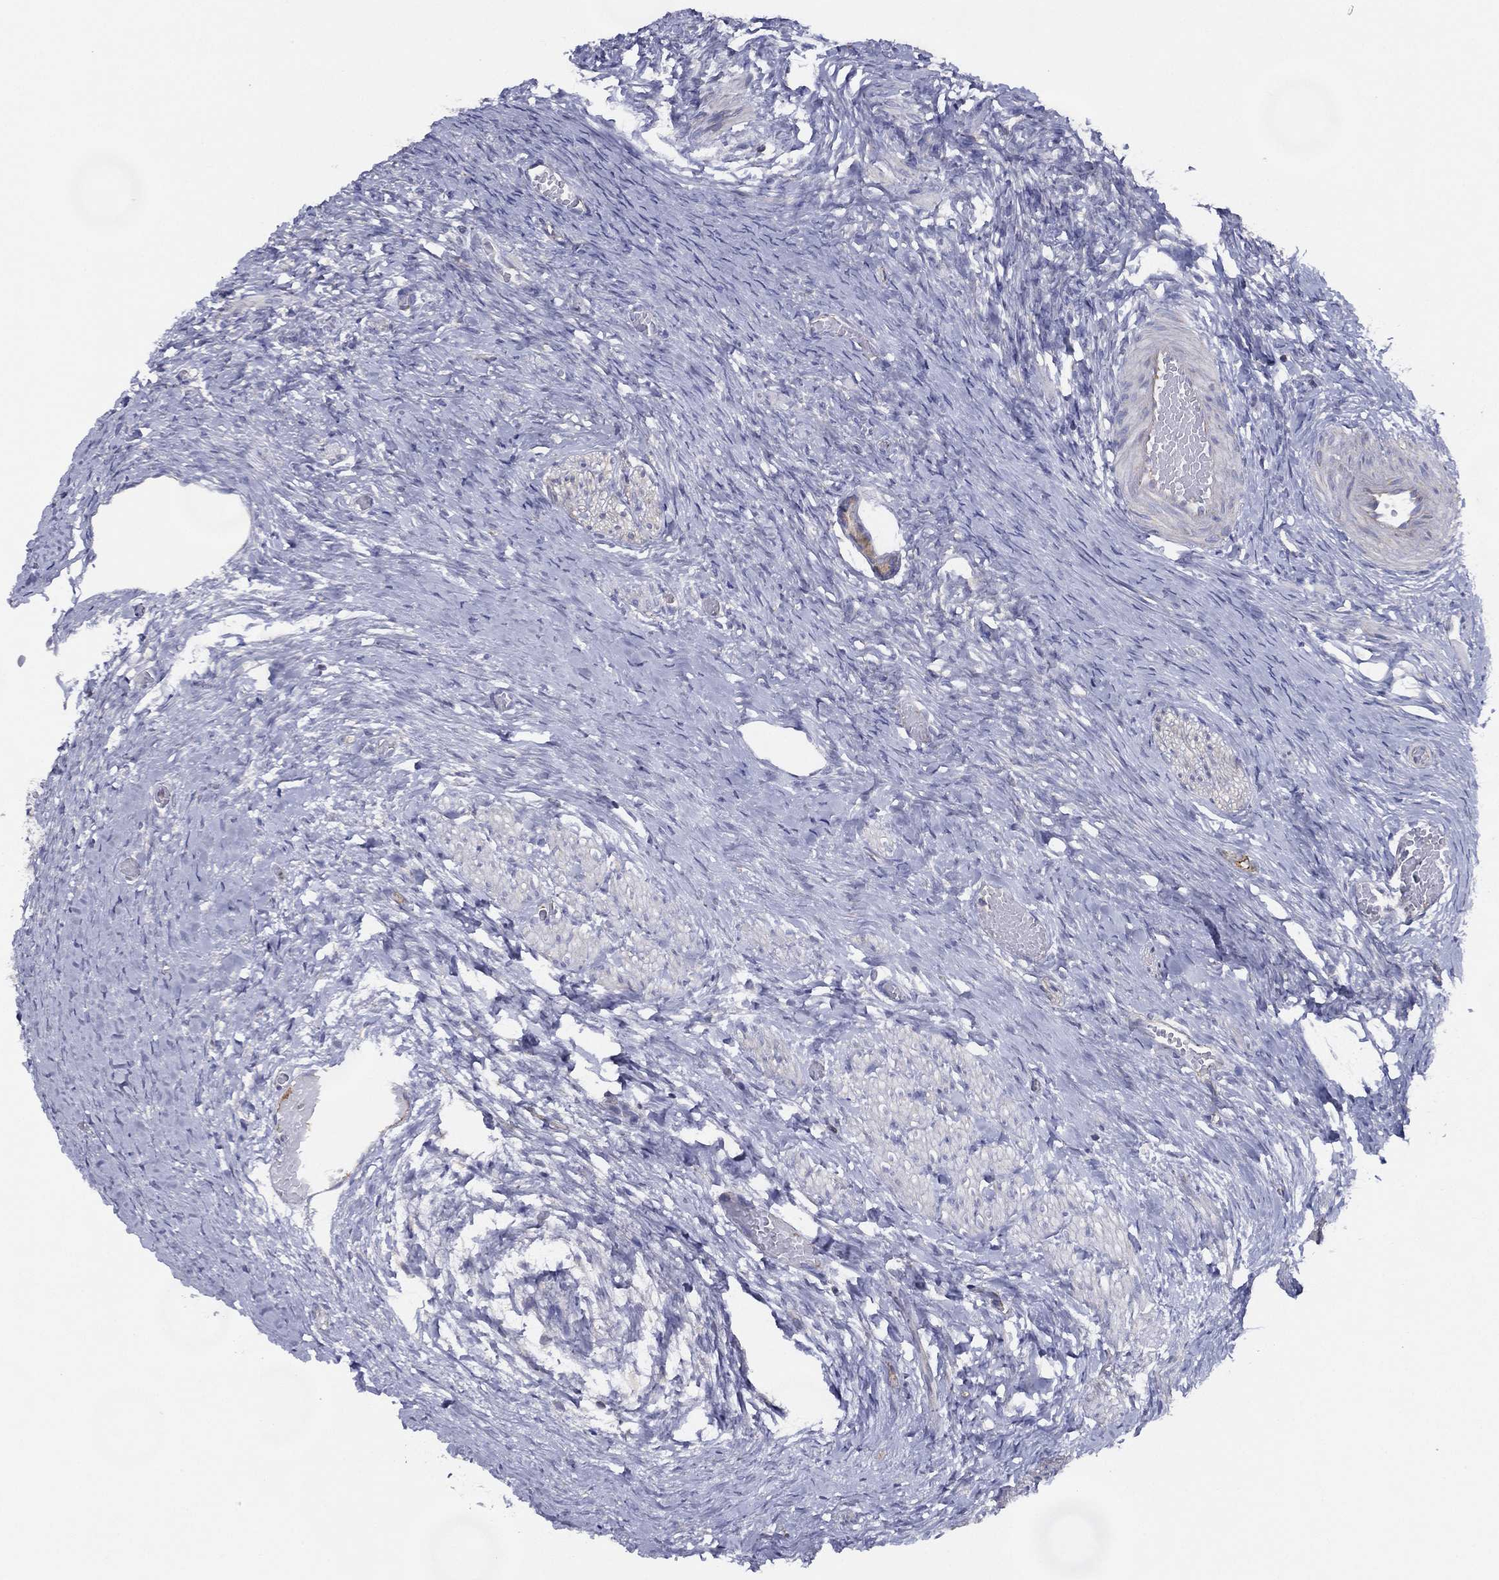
{"staining": {"intensity": "negative", "quantity": "none", "location": "none"}, "tissue": "ovary", "cell_type": "Follicle cells", "image_type": "normal", "snomed": [{"axis": "morphology", "description": "Normal tissue, NOS"}, {"axis": "topography", "description": "Ovary"}], "caption": "A high-resolution histopathology image shows immunohistochemistry (IHC) staining of normal ovary, which reveals no significant positivity in follicle cells. (Brightfield microscopy of DAB IHC at high magnification).", "gene": "ZNF223", "patient": {"sex": "female", "age": 27}}